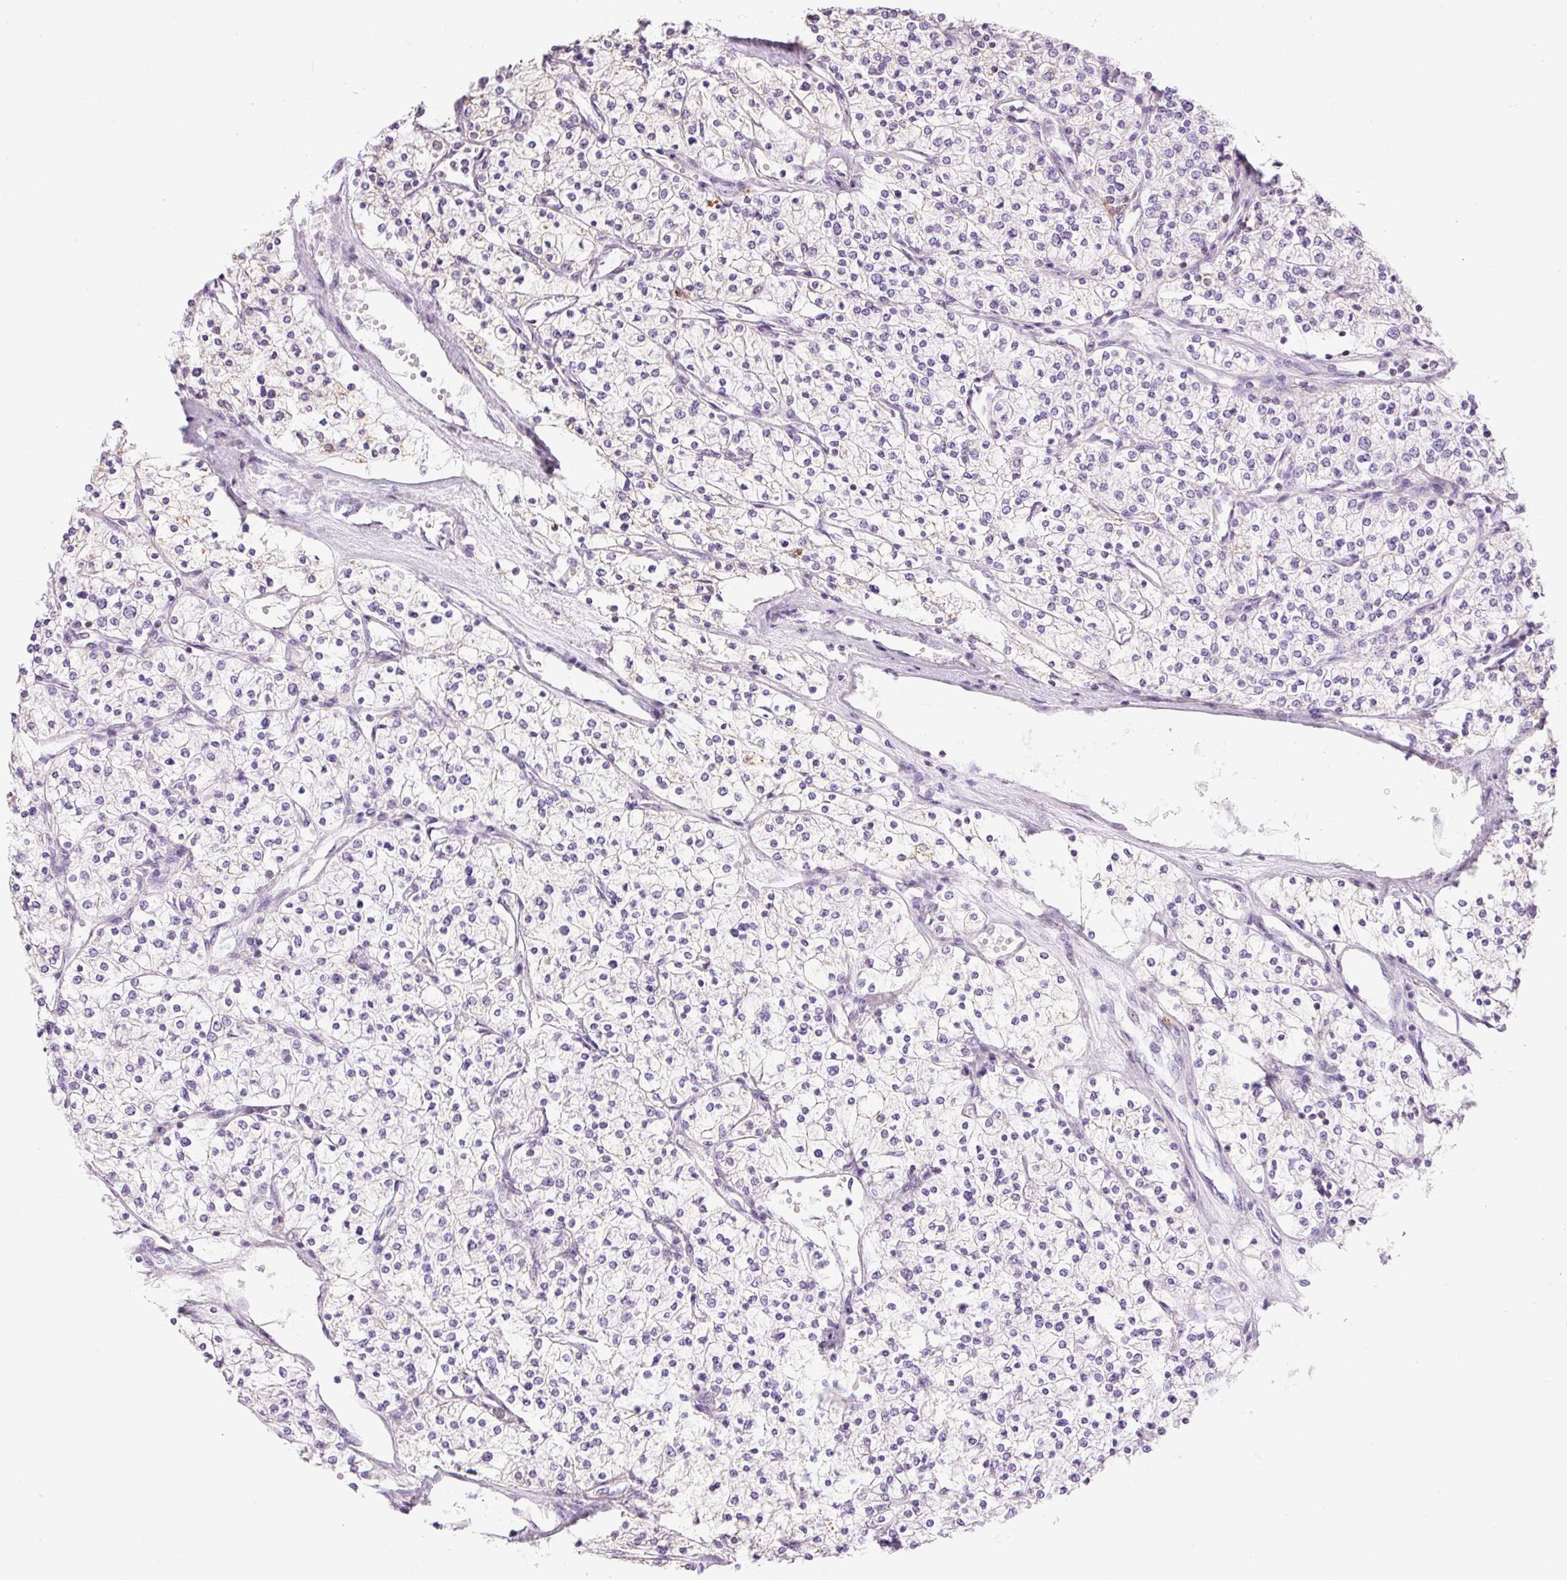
{"staining": {"intensity": "negative", "quantity": "none", "location": "none"}, "tissue": "renal cancer", "cell_type": "Tumor cells", "image_type": "cancer", "snomed": [{"axis": "morphology", "description": "Adenocarcinoma, NOS"}, {"axis": "topography", "description": "Kidney"}], "caption": "An immunohistochemistry photomicrograph of renal adenocarcinoma is shown. There is no staining in tumor cells of renal adenocarcinoma.", "gene": "DOK6", "patient": {"sex": "male", "age": 80}}